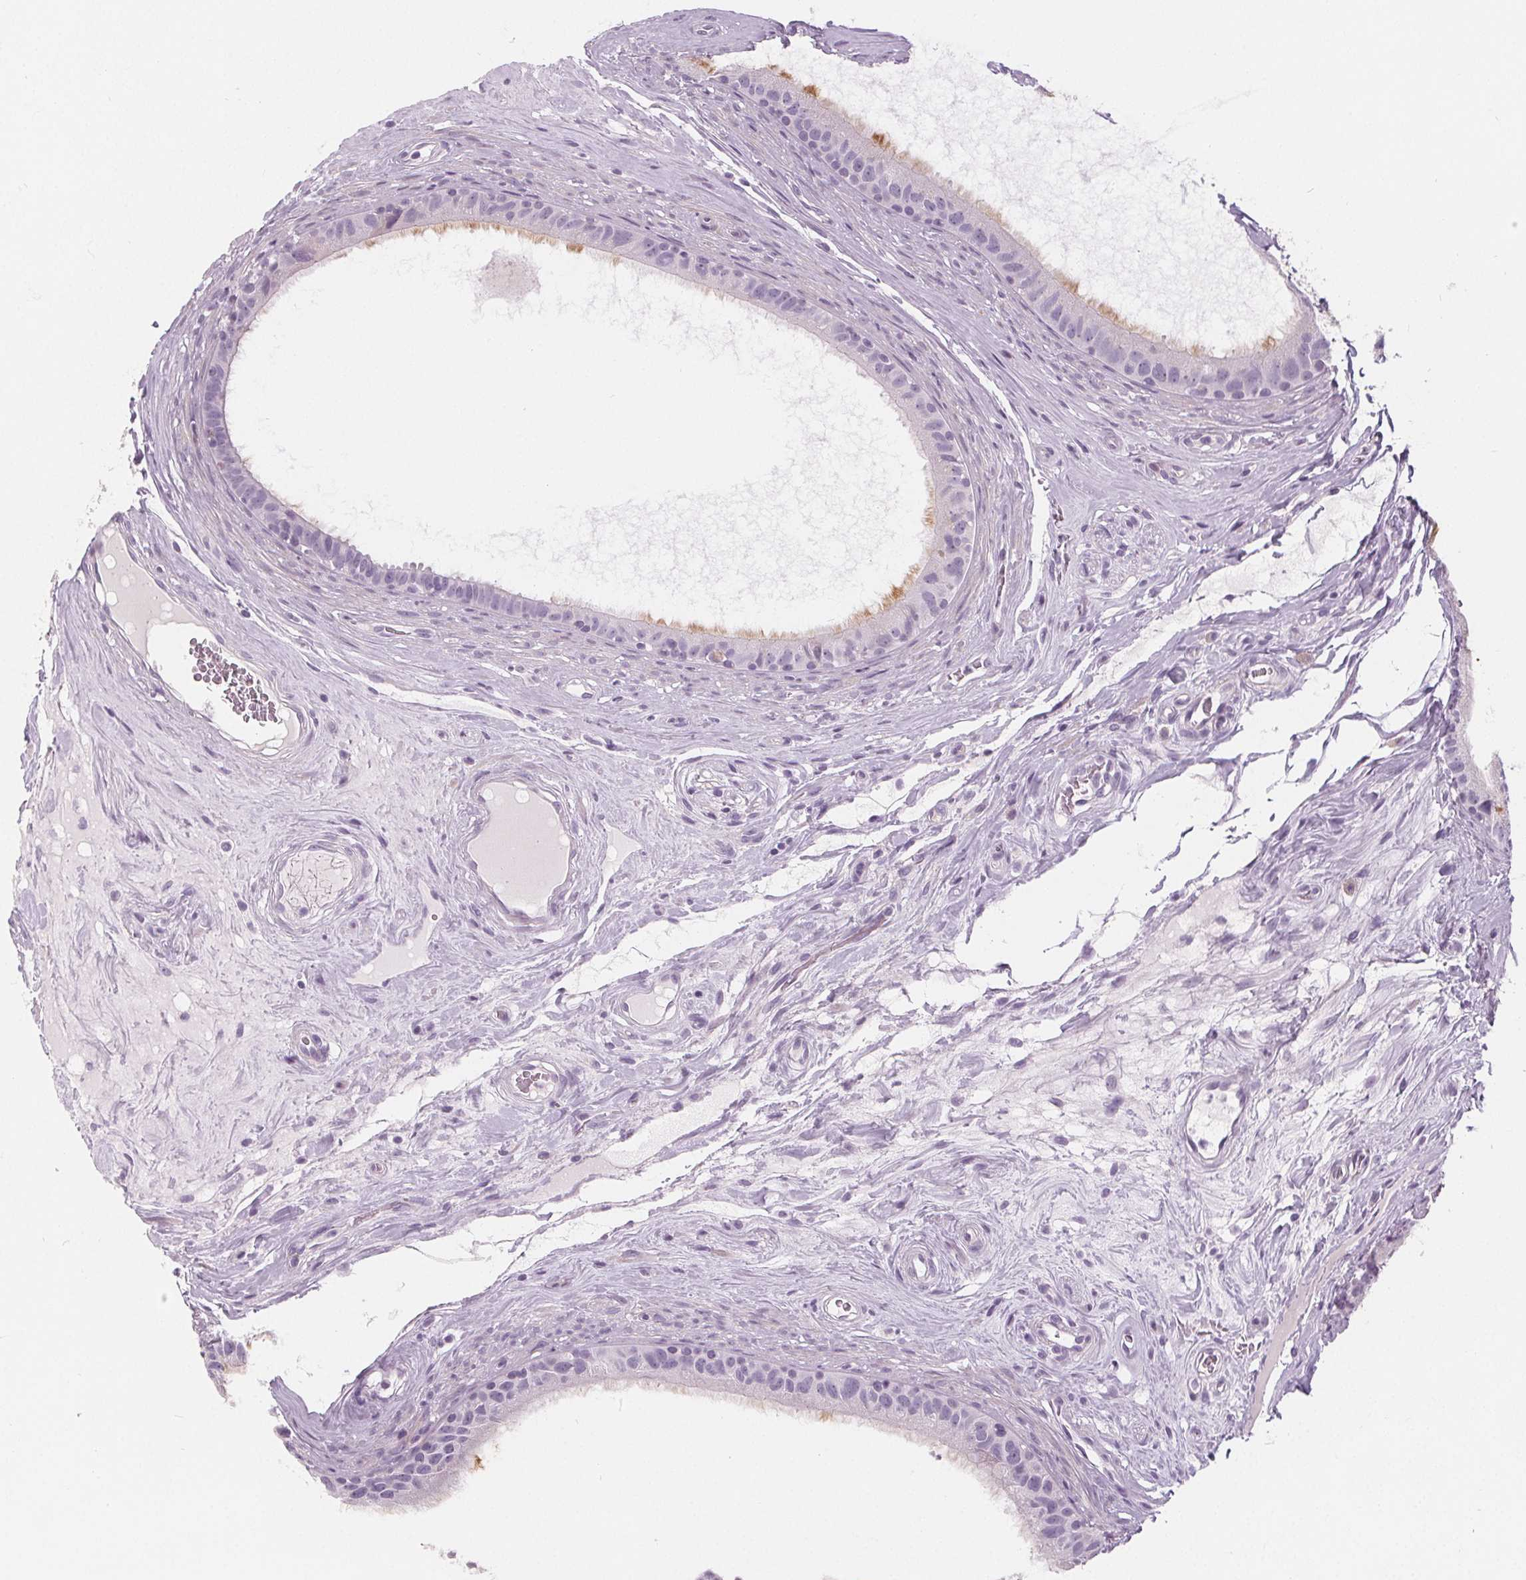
{"staining": {"intensity": "moderate", "quantity": "<25%", "location": "cytoplasmic/membranous"}, "tissue": "epididymis", "cell_type": "Glandular cells", "image_type": "normal", "snomed": [{"axis": "morphology", "description": "Normal tissue, NOS"}, {"axis": "topography", "description": "Epididymis"}], "caption": "A high-resolution histopathology image shows immunohistochemistry staining of unremarkable epididymis, which exhibits moderate cytoplasmic/membranous staining in approximately <25% of glandular cells.", "gene": "SLC5A12", "patient": {"sex": "male", "age": 59}}